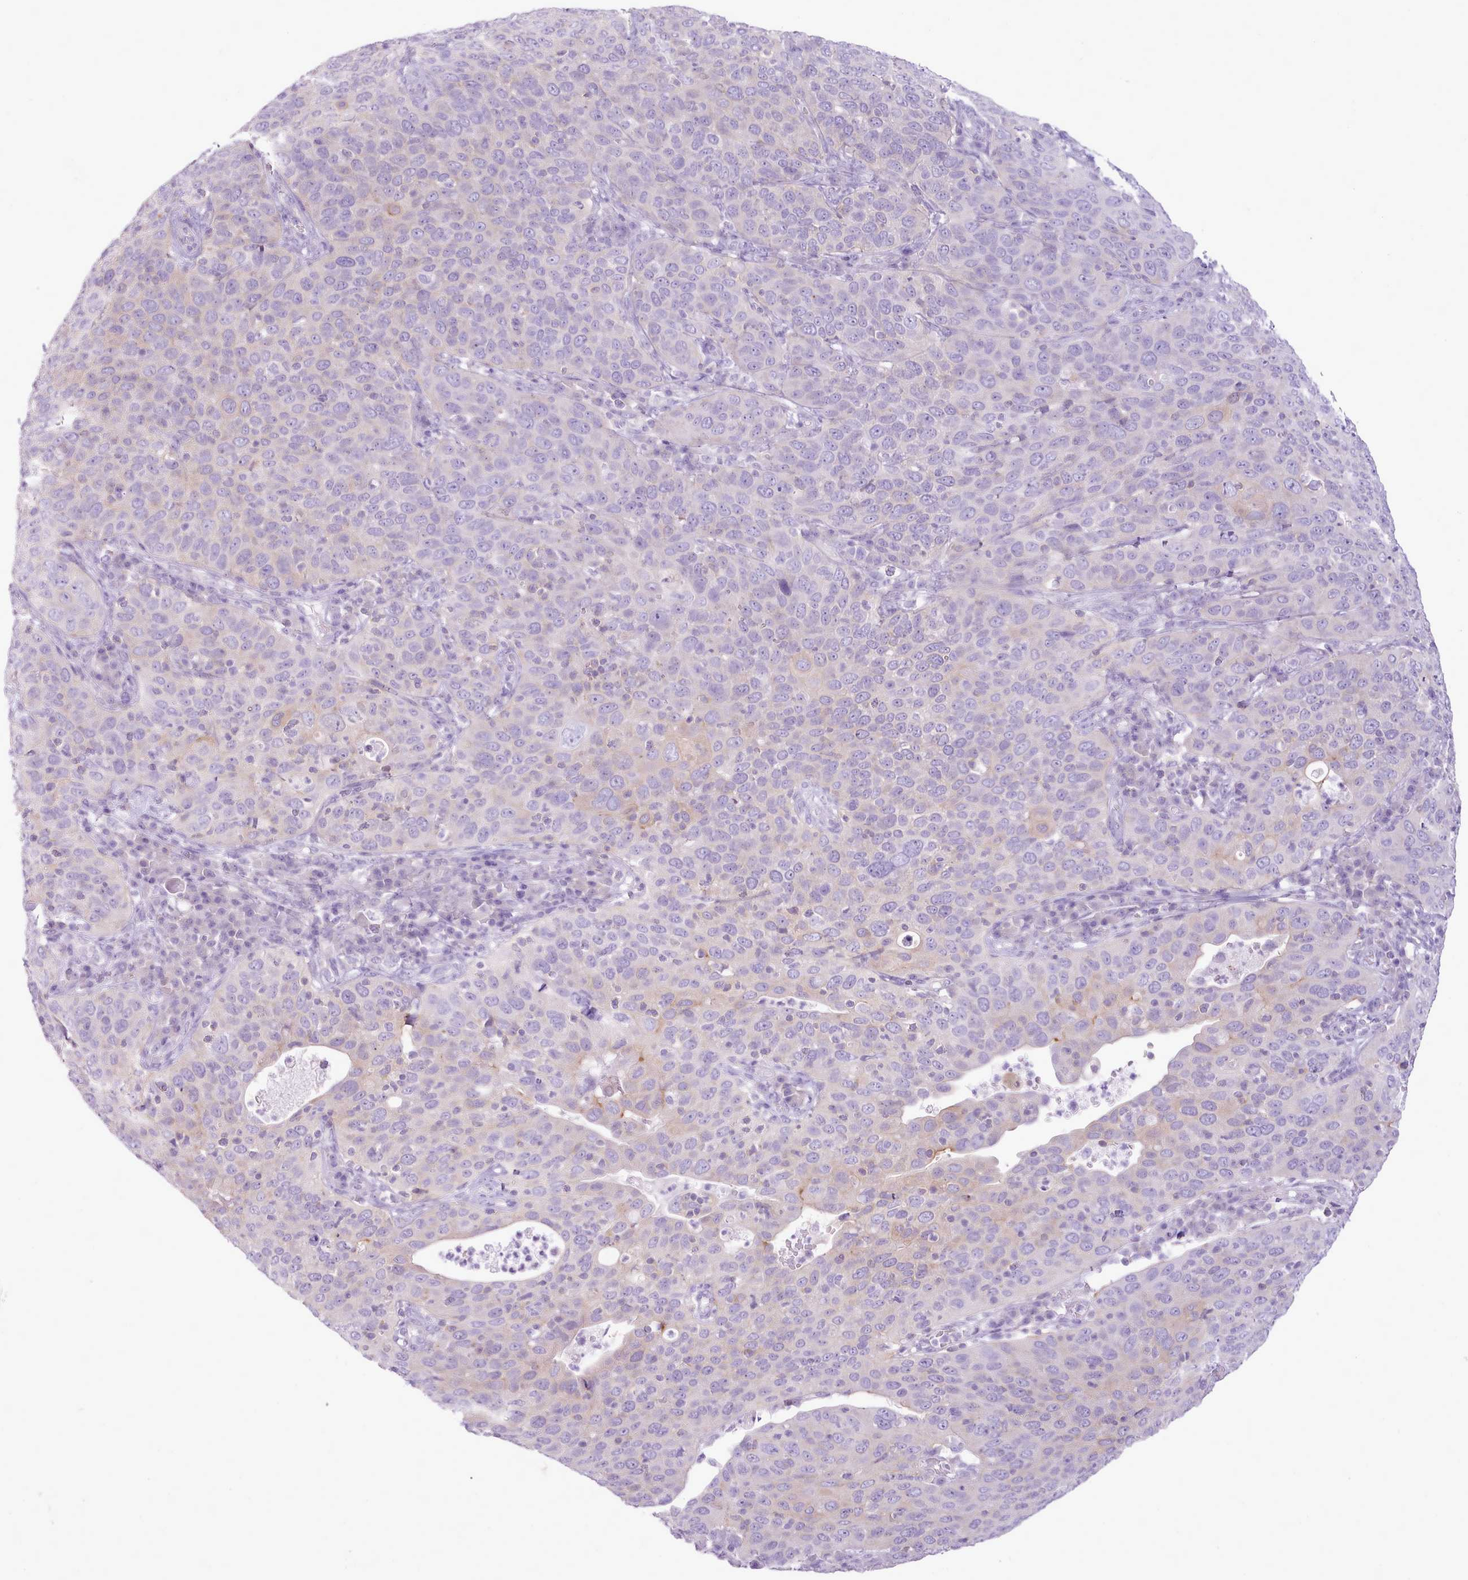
{"staining": {"intensity": "weak", "quantity": "<25%", "location": "cytoplasmic/membranous"}, "tissue": "cervical cancer", "cell_type": "Tumor cells", "image_type": "cancer", "snomed": [{"axis": "morphology", "description": "Squamous cell carcinoma, NOS"}, {"axis": "topography", "description": "Cervix"}], "caption": "IHC of squamous cell carcinoma (cervical) exhibits no staining in tumor cells. (DAB immunohistochemistry visualized using brightfield microscopy, high magnification).", "gene": "MDFI", "patient": {"sex": "female", "age": 36}}